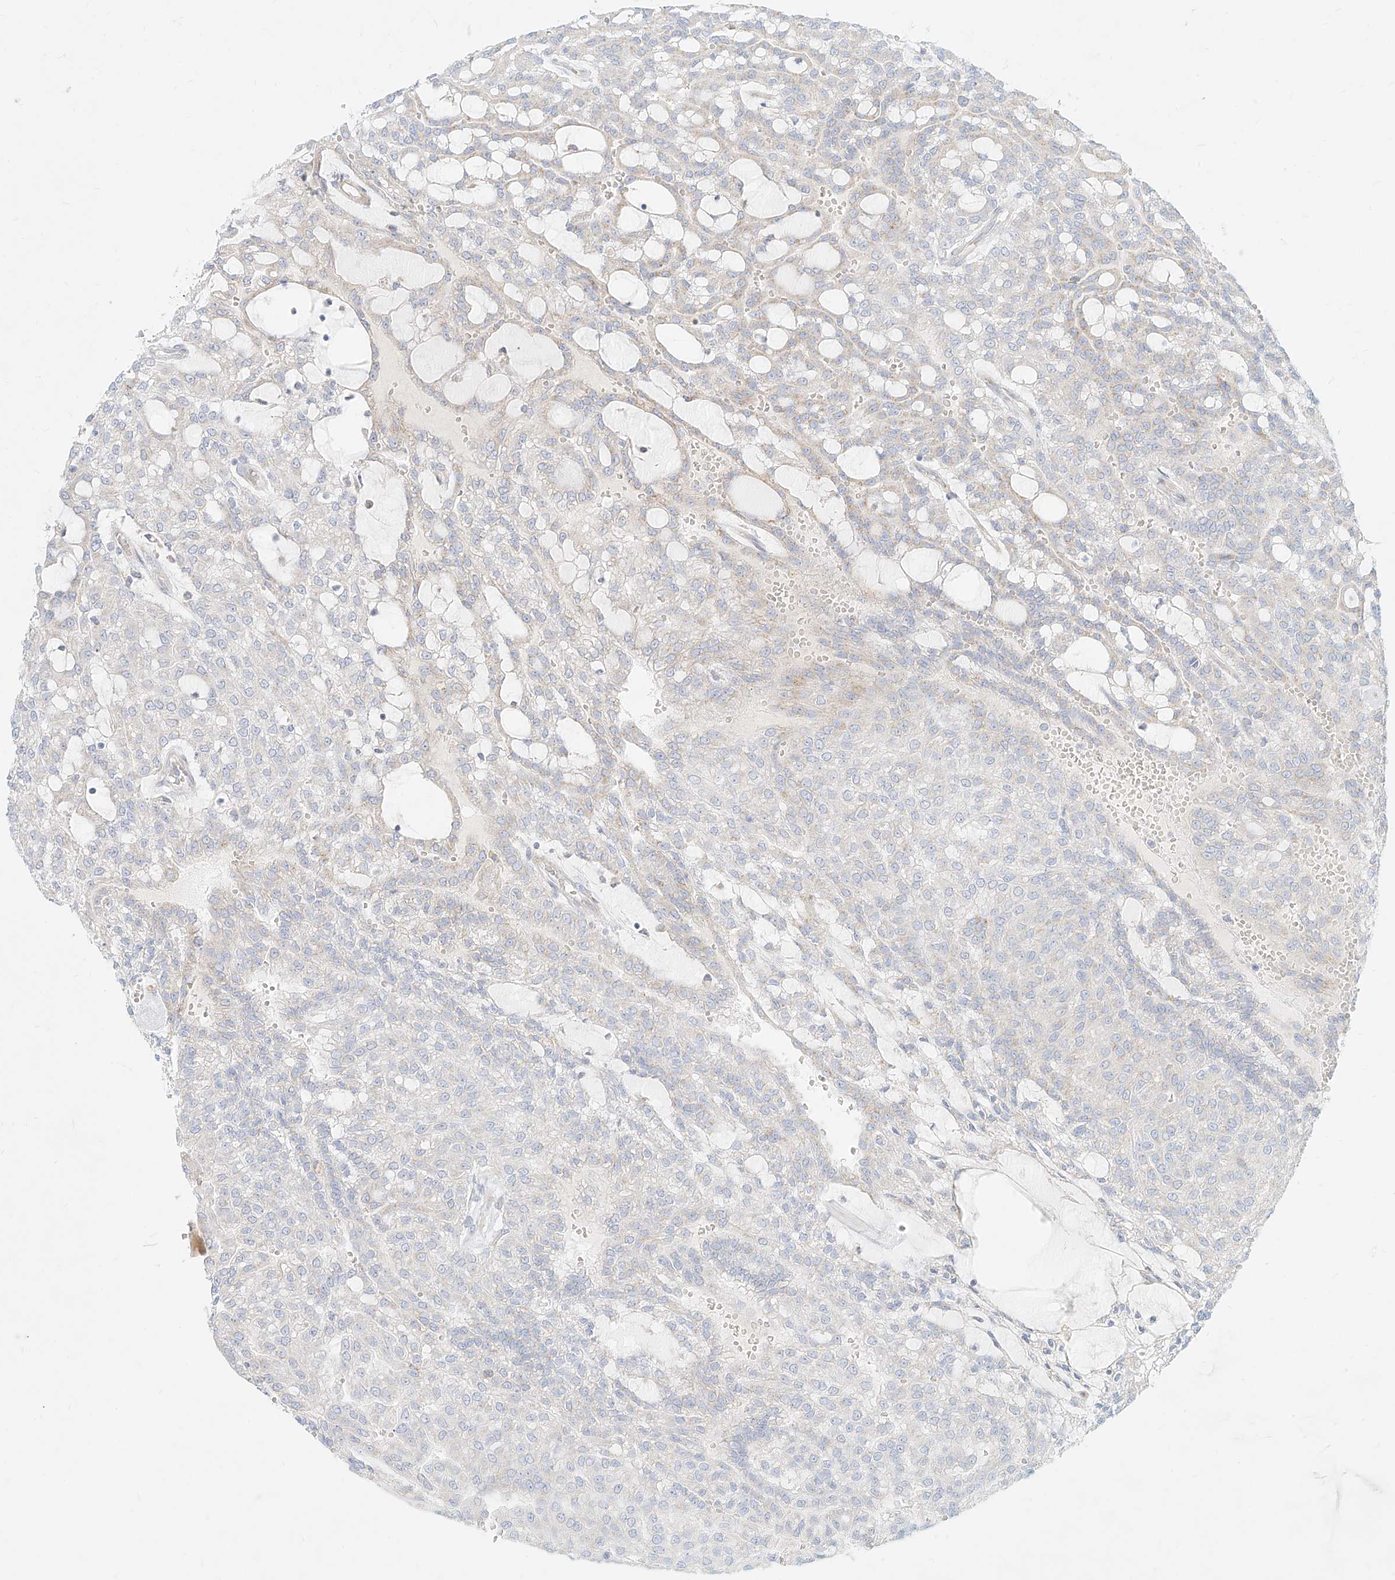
{"staining": {"intensity": "negative", "quantity": "none", "location": "none"}, "tissue": "renal cancer", "cell_type": "Tumor cells", "image_type": "cancer", "snomed": [{"axis": "morphology", "description": "Adenocarcinoma, NOS"}, {"axis": "topography", "description": "Kidney"}], "caption": "Immunohistochemistry (IHC) micrograph of neoplastic tissue: human renal cancer (adenocarcinoma) stained with DAB exhibits no significant protein expression in tumor cells.", "gene": "MTX2", "patient": {"sex": "male", "age": 63}}